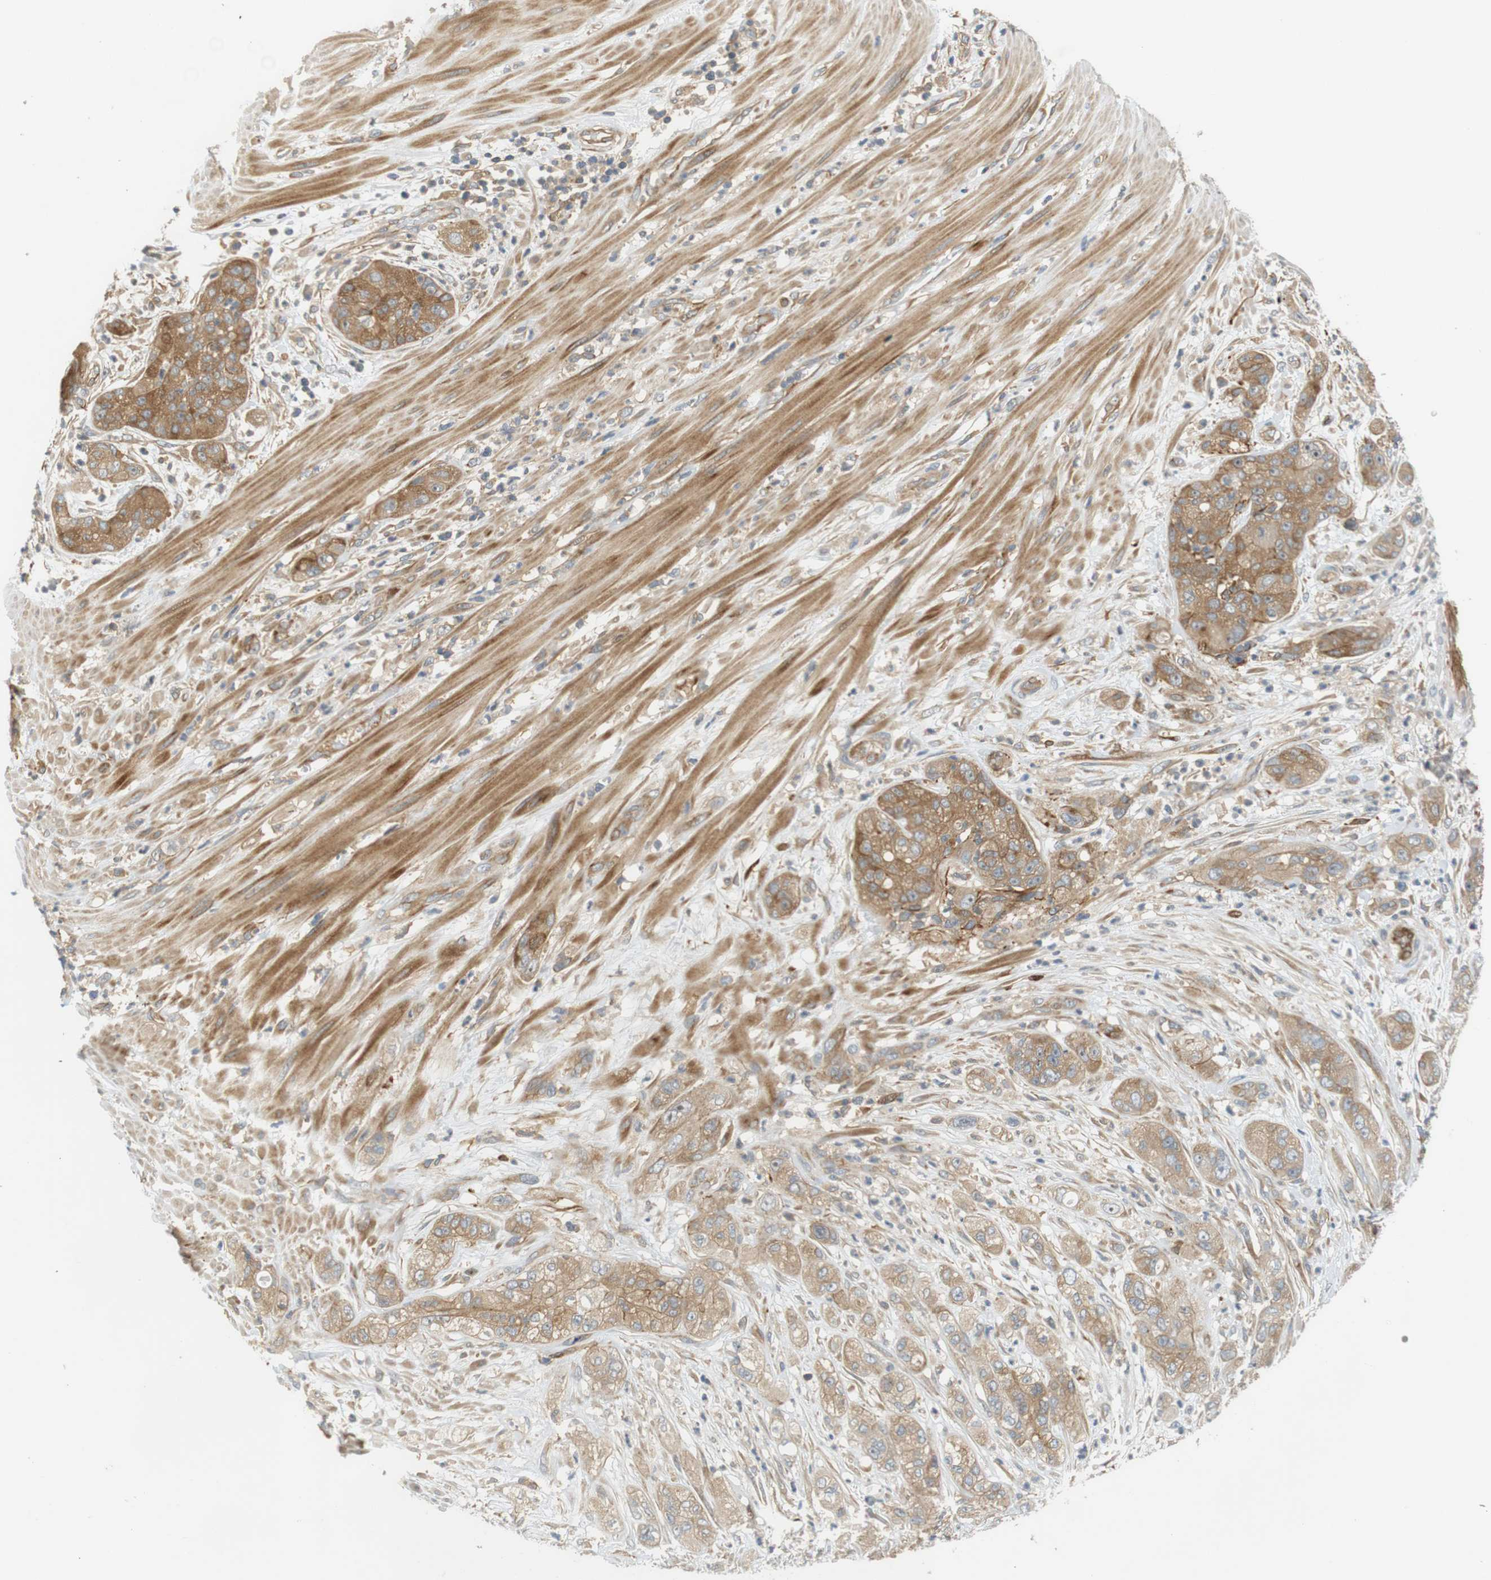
{"staining": {"intensity": "moderate", "quantity": ">75%", "location": "cytoplasmic/membranous"}, "tissue": "pancreatic cancer", "cell_type": "Tumor cells", "image_type": "cancer", "snomed": [{"axis": "morphology", "description": "Adenocarcinoma, NOS"}, {"axis": "topography", "description": "Pancreas"}], "caption": "Adenocarcinoma (pancreatic) stained with DAB IHC exhibits medium levels of moderate cytoplasmic/membranous expression in about >75% of tumor cells.", "gene": "SH3GLB1", "patient": {"sex": "female", "age": 78}}